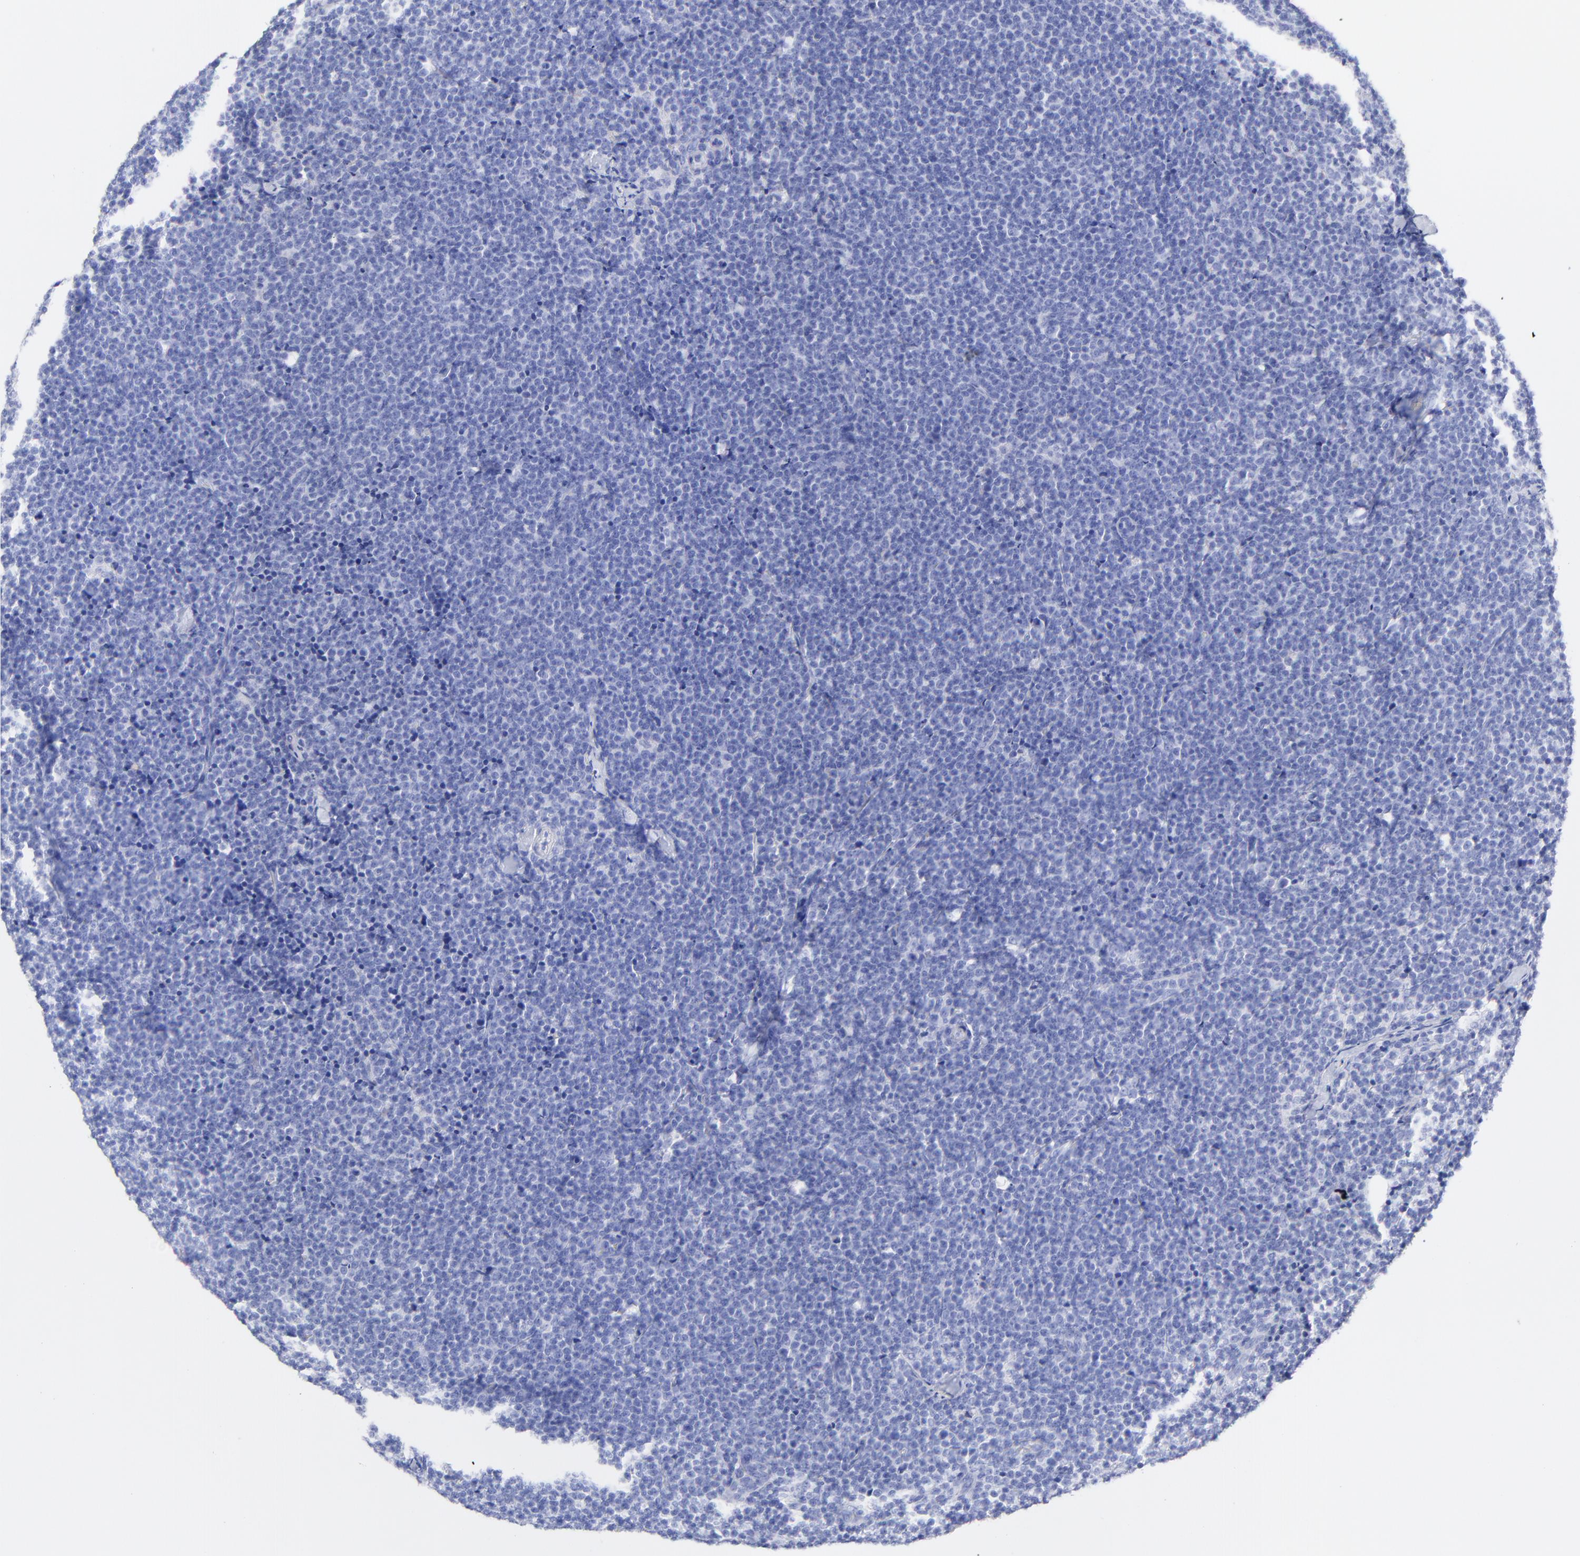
{"staining": {"intensity": "negative", "quantity": "none", "location": "none"}, "tissue": "lymphoma", "cell_type": "Tumor cells", "image_type": "cancer", "snomed": [{"axis": "morphology", "description": "Malignant lymphoma, non-Hodgkin's type, High grade"}, {"axis": "topography", "description": "Lymph node"}], "caption": "Immunohistochemical staining of lymphoma displays no significant positivity in tumor cells. Nuclei are stained in blue.", "gene": "C1QTNF6", "patient": {"sex": "female", "age": 58}}